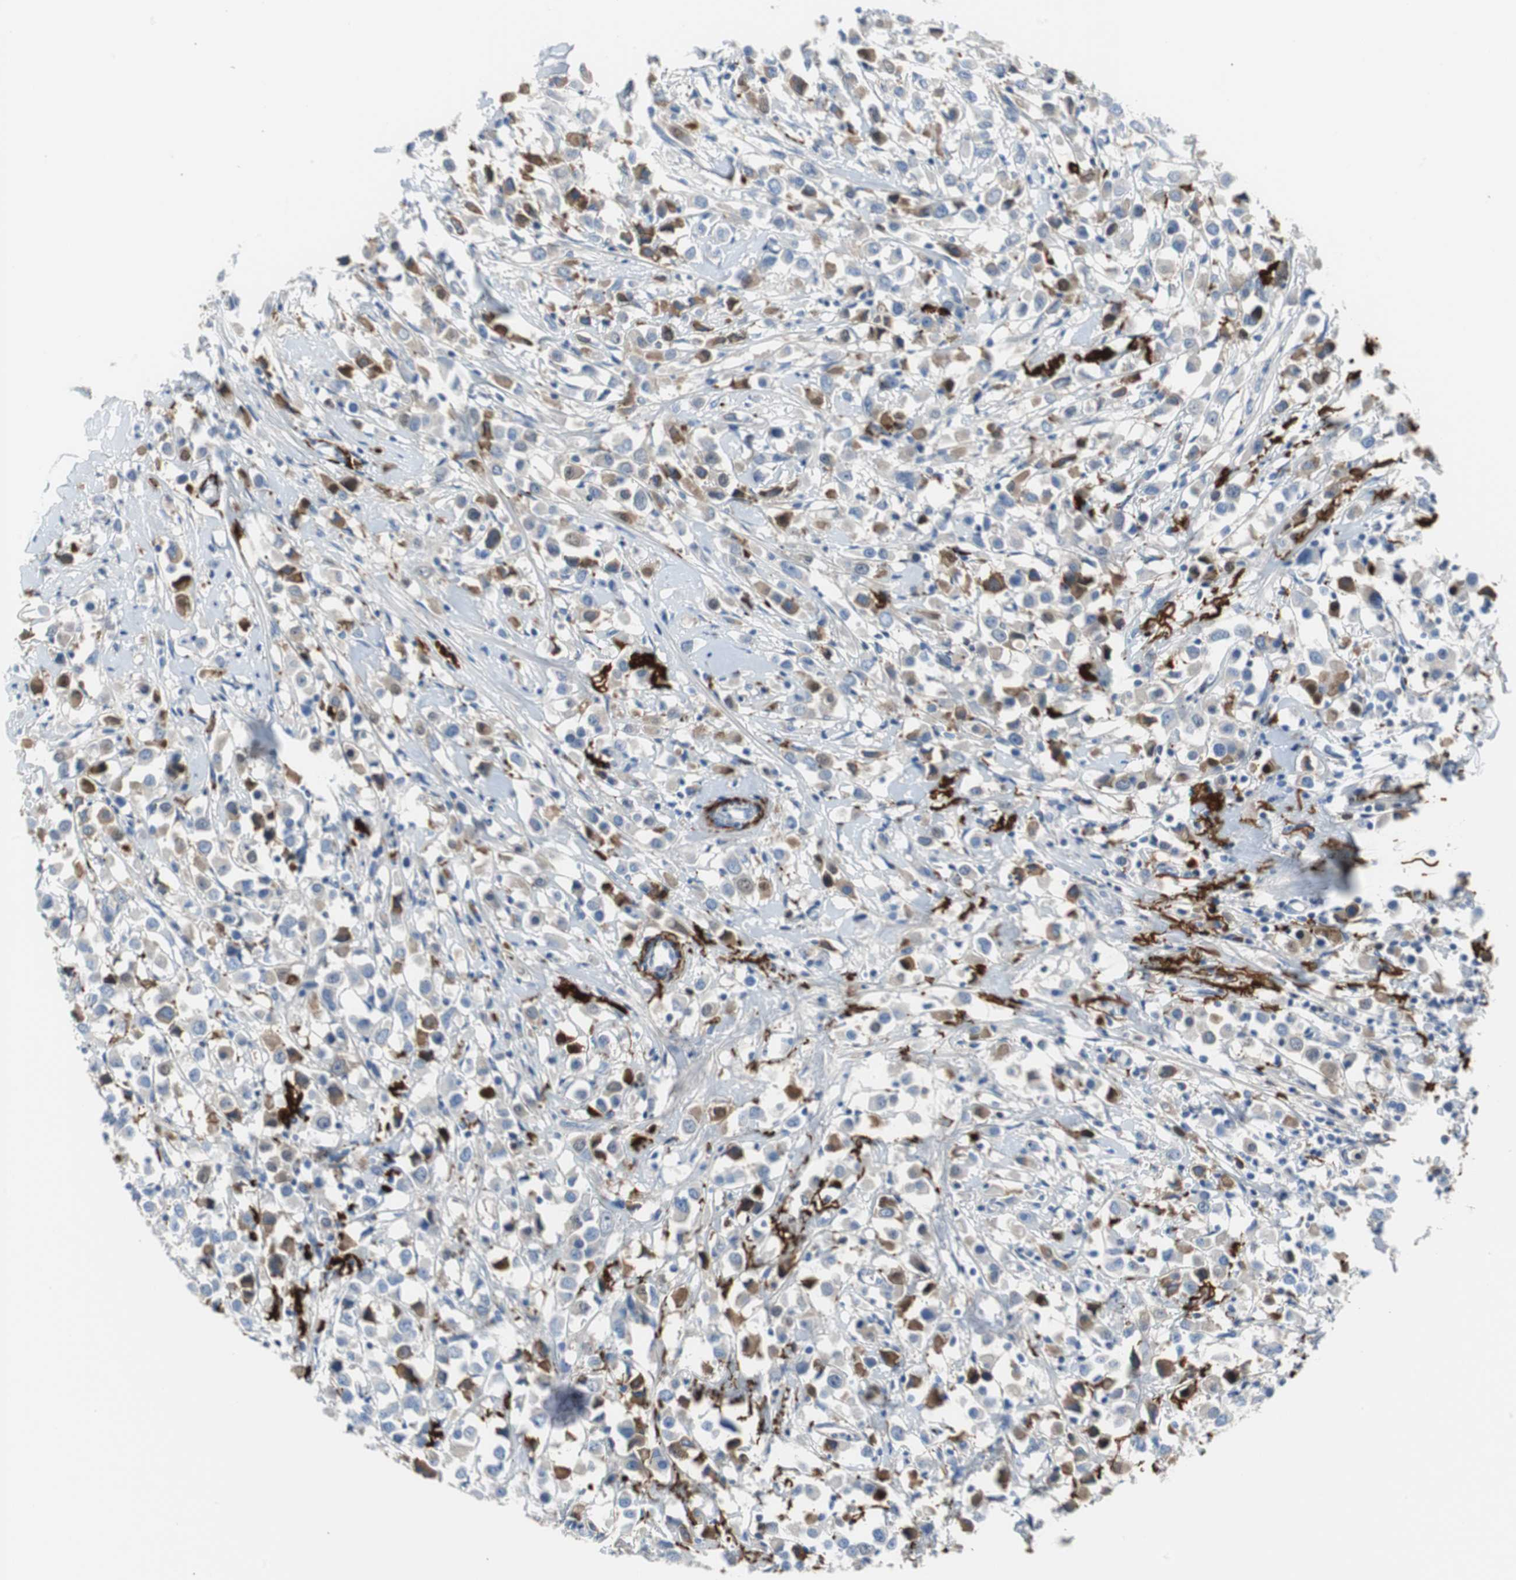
{"staining": {"intensity": "weak", "quantity": "25%-75%", "location": "cytoplasmic/membranous"}, "tissue": "breast cancer", "cell_type": "Tumor cells", "image_type": "cancer", "snomed": [{"axis": "morphology", "description": "Duct carcinoma"}, {"axis": "topography", "description": "Breast"}], "caption": "Human breast cancer stained for a protein (brown) shows weak cytoplasmic/membranous positive expression in approximately 25%-75% of tumor cells.", "gene": "APCS", "patient": {"sex": "female", "age": 61}}